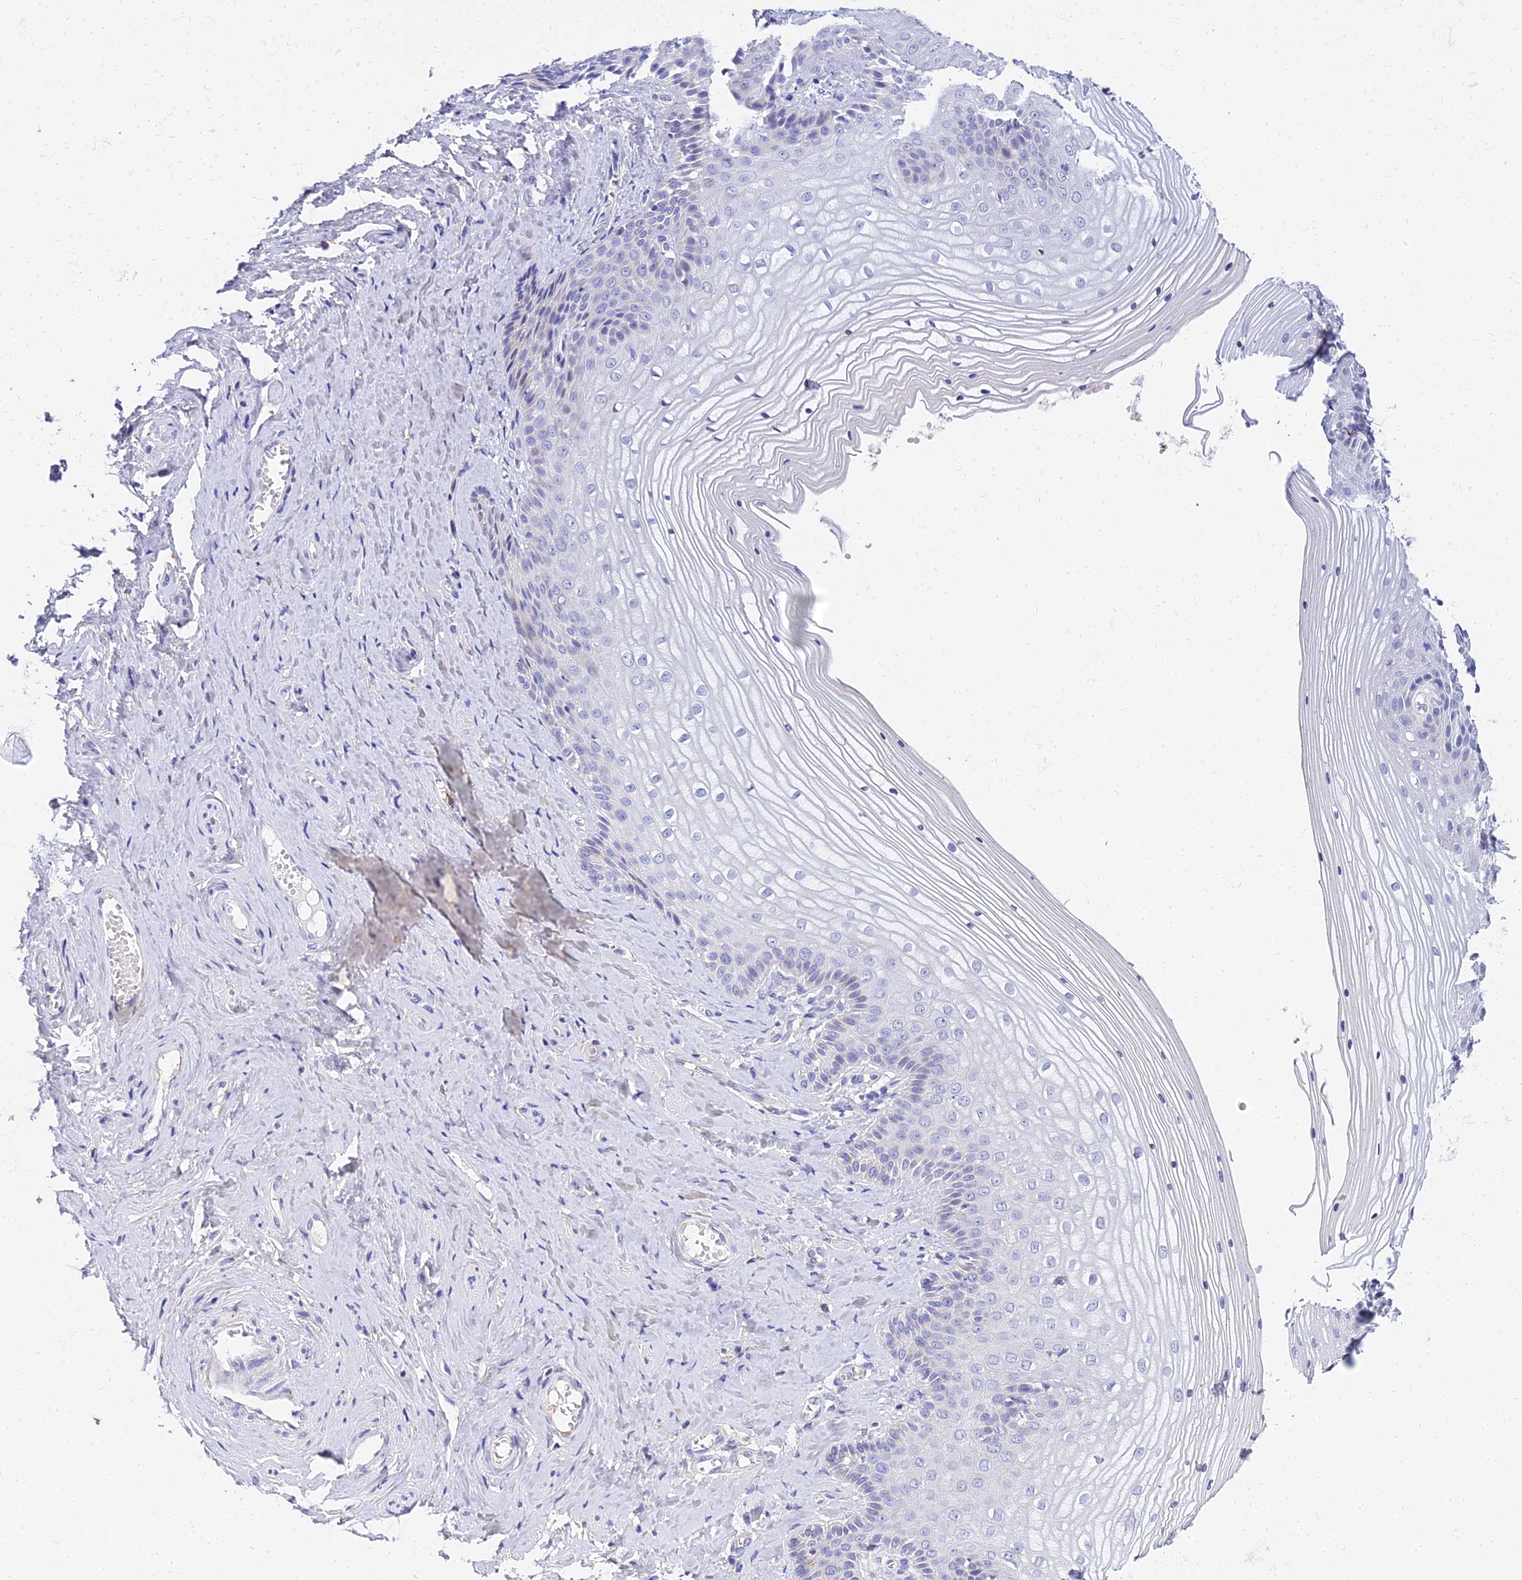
{"staining": {"intensity": "negative", "quantity": "none", "location": "none"}, "tissue": "vagina", "cell_type": "Squamous epithelial cells", "image_type": "normal", "snomed": [{"axis": "morphology", "description": "Normal tissue, NOS"}, {"axis": "topography", "description": "Vagina"}, {"axis": "topography", "description": "Cervix"}], "caption": "An immunohistochemistry histopathology image of normal vagina is shown. There is no staining in squamous epithelial cells of vagina.", "gene": "VWC2L", "patient": {"sex": "female", "age": 40}}